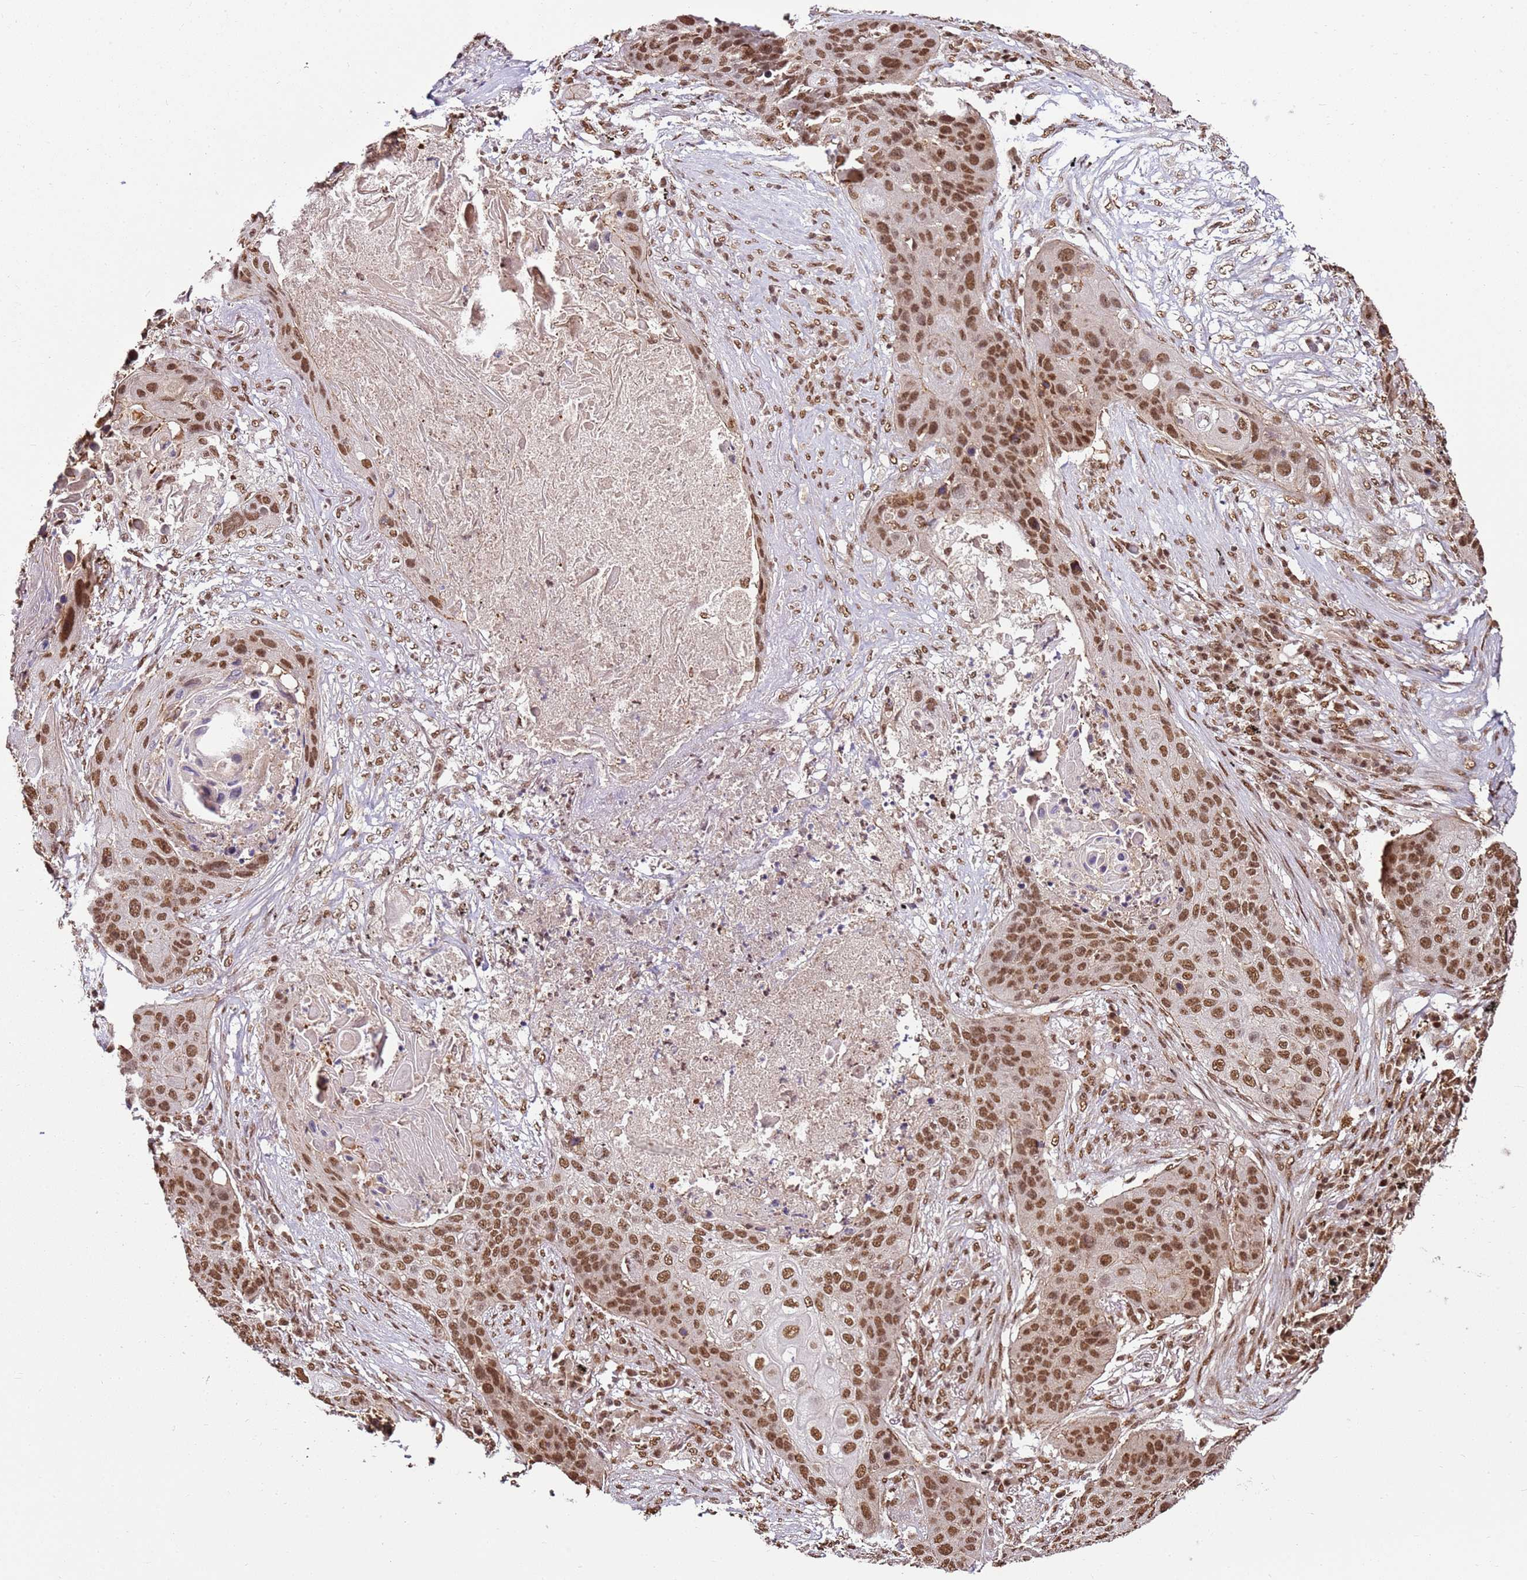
{"staining": {"intensity": "moderate", "quantity": ">75%", "location": "nuclear"}, "tissue": "lung cancer", "cell_type": "Tumor cells", "image_type": "cancer", "snomed": [{"axis": "morphology", "description": "Squamous cell carcinoma, NOS"}, {"axis": "topography", "description": "Lung"}], "caption": "Protein expression analysis of squamous cell carcinoma (lung) demonstrates moderate nuclear expression in approximately >75% of tumor cells. (Brightfield microscopy of DAB IHC at high magnification).", "gene": "ZBTB12", "patient": {"sex": "female", "age": 63}}